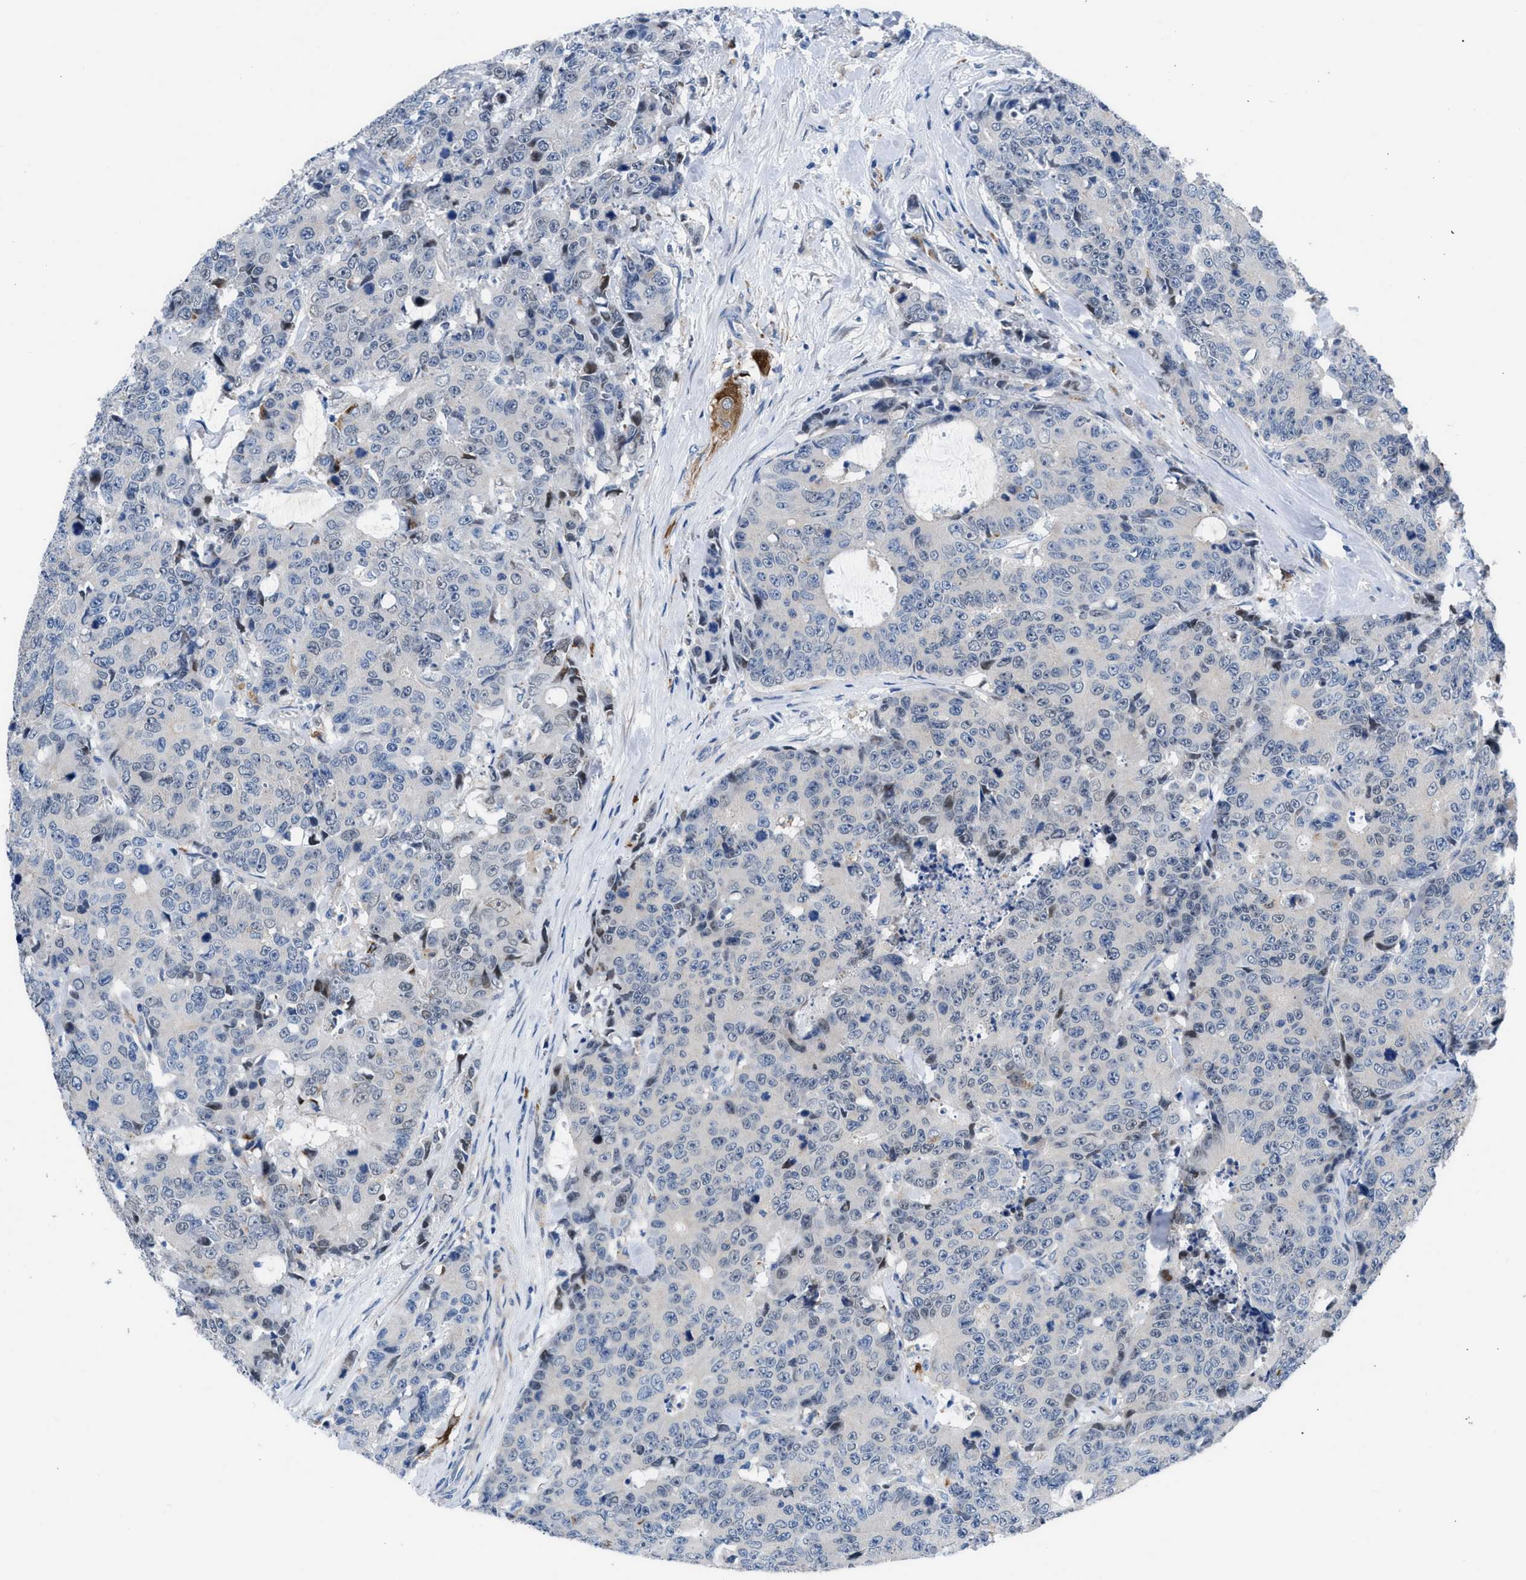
{"staining": {"intensity": "negative", "quantity": "none", "location": "none"}, "tissue": "colorectal cancer", "cell_type": "Tumor cells", "image_type": "cancer", "snomed": [{"axis": "morphology", "description": "Adenocarcinoma, NOS"}, {"axis": "topography", "description": "Colon"}], "caption": "Tumor cells show no significant positivity in colorectal cancer (adenocarcinoma).", "gene": "UAP1", "patient": {"sex": "female", "age": 86}}